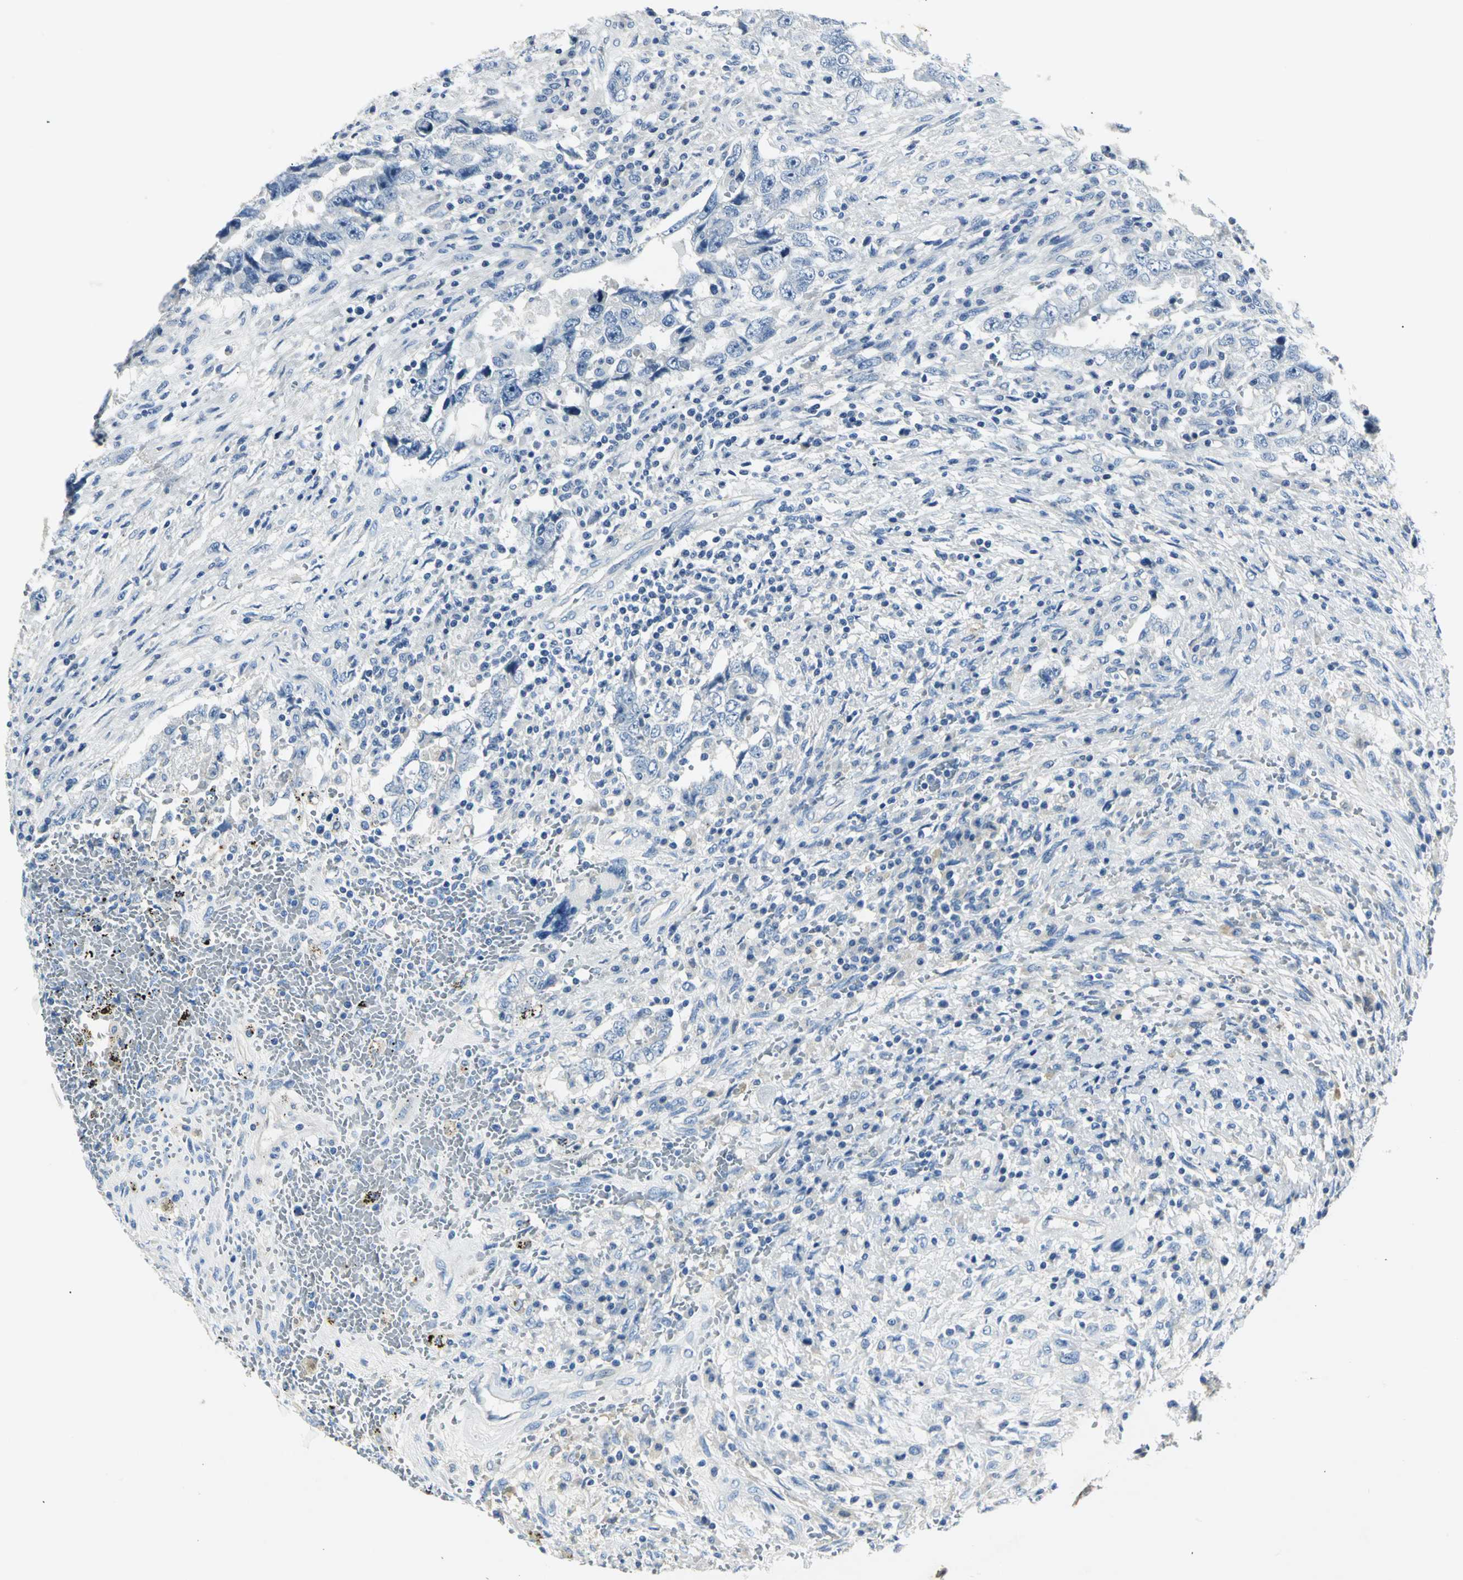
{"staining": {"intensity": "negative", "quantity": "none", "location": "none"}, "tissue": "testis cancer", "cell_type": "Tumor cells", "image_type": "cancer", "snomed": [{"axis": "morphology", "description": "Carcinoma, Embryonal, NOS"}, {"axis": "topography", "description": "Testis"}], "caption": "DAB (3,3'-diaminobenzidine) immunohistochemical staining of human testis cancer (embryonal carcinoma) displays no significant positivity in tumor cells. (DAB (3,3'-diaminobenzidine) immunohistochemistry (IHC) visualized using brightfield microscopy, high magnification).", "gene": "RIPOR1", "patient": {"sex": "male", "age": 26}}